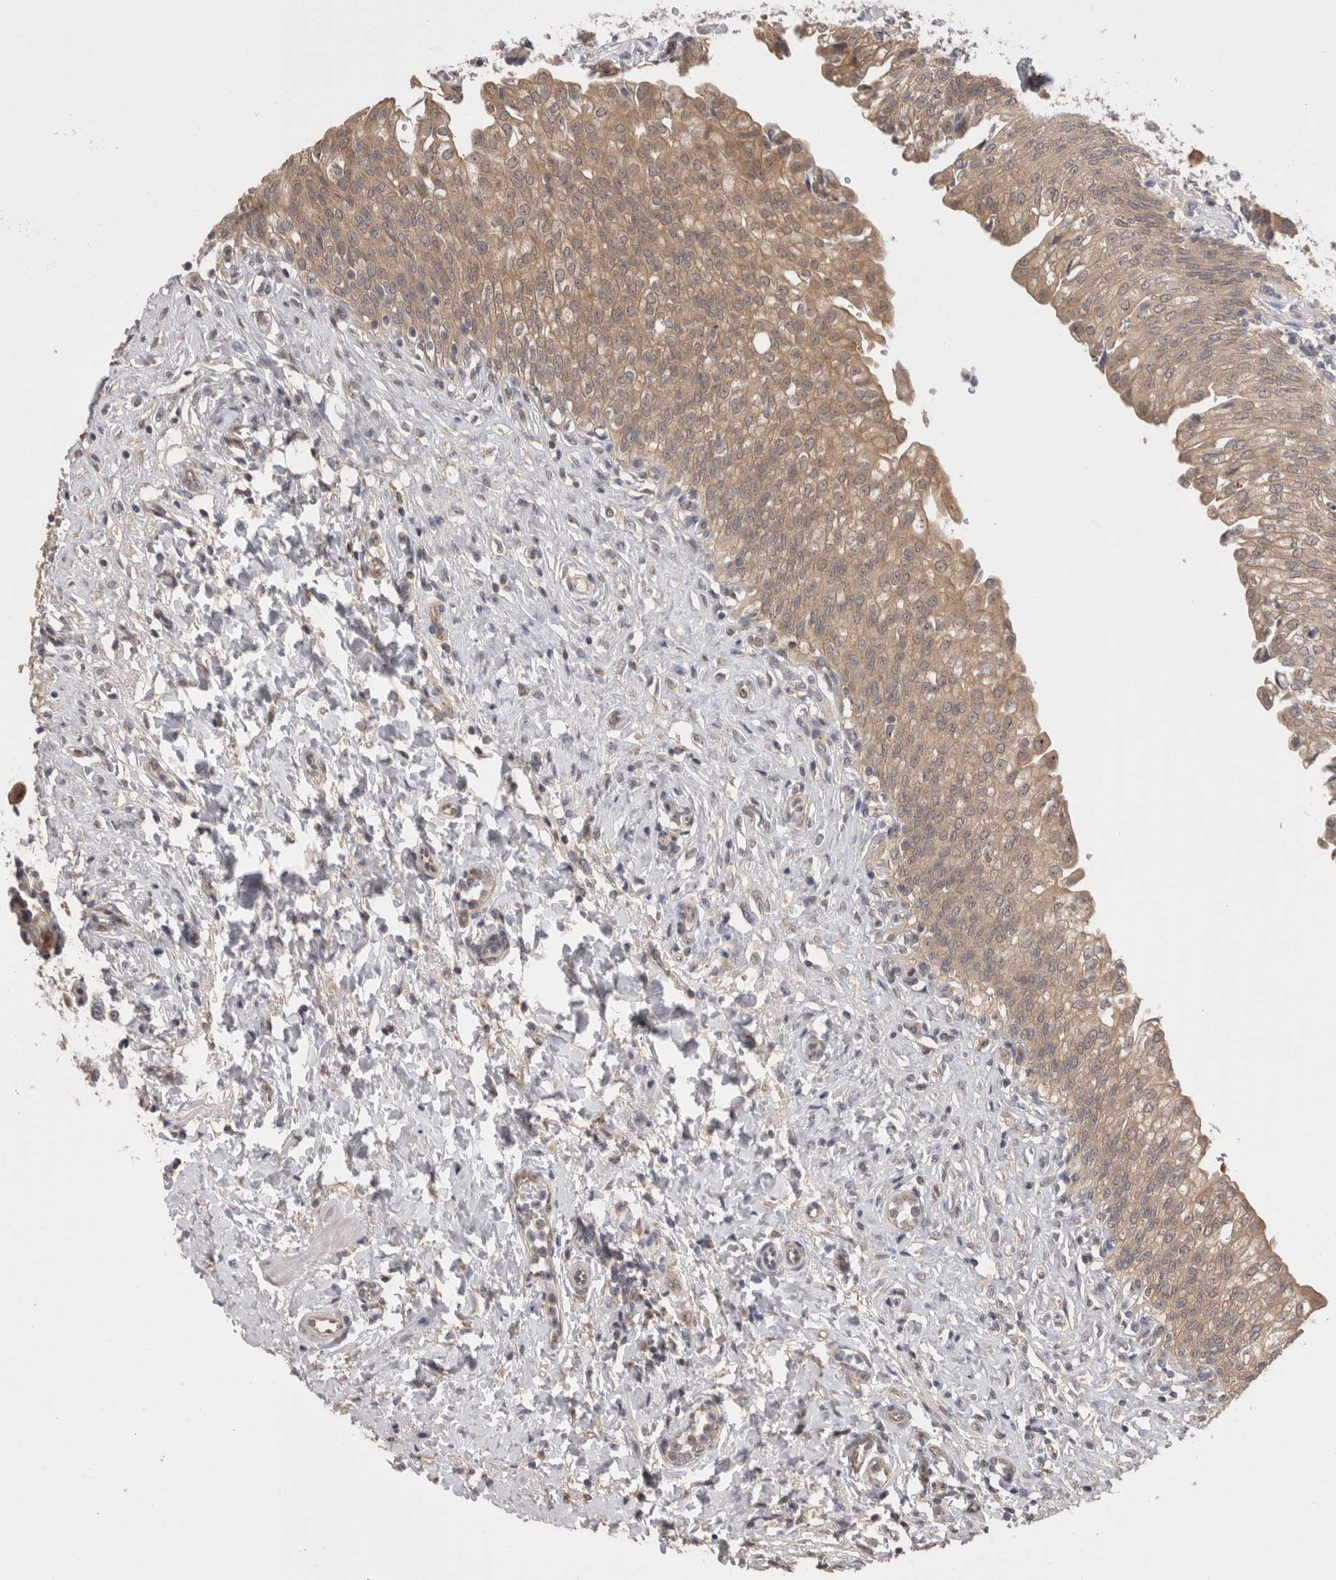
{"staining": {"intensity": "moderate", "quantity": ">75%", "location": "cytoplasmic/membranous"}, "tissue": "urinary bladder", "cell_type": "Urothelial cells", "image_type": "normal", "snomed": [{"axis": "morphology", "description": "Urothelial carcinoma, High grade"}, {"axis": "topography", "description": "Urinary bladder"}], "caption": "The photomicrograph reveals immunohistochemical staining of benign urinary bladder. There is moderate cytoplasmic/membranous positivity is present in about >75% of urothelial cells. (IHC, brightfield microscopy, high magnification).", "gene": "DCTN6", "patient": {"sex": "male", "age": 46}}